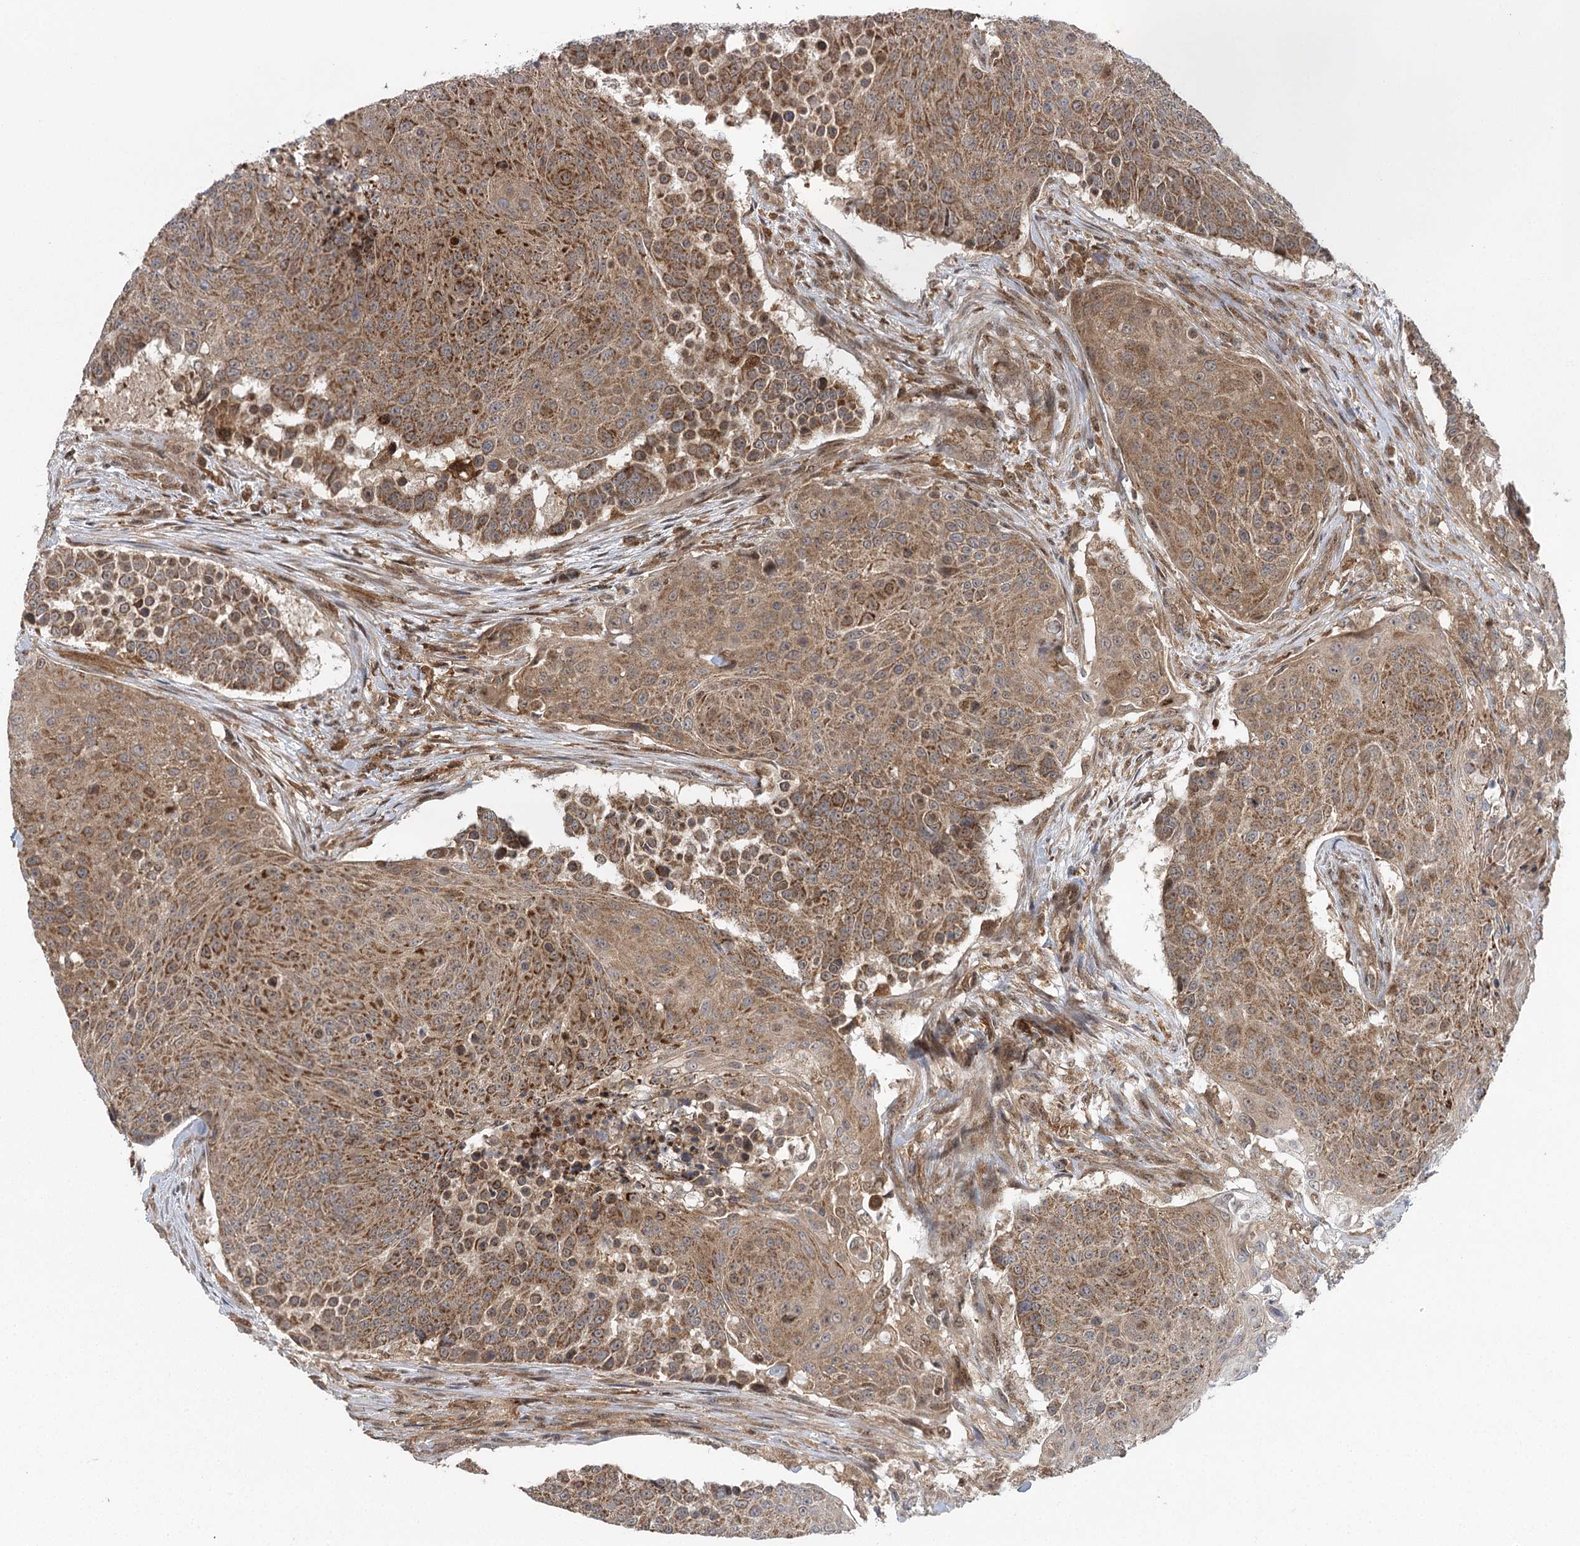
{"staining": {"intensity": "moderate", "quantity": ">75%", "location": "cytoplasmic/membranous"}, "tissue": "urothelial cancer", "cell_type": "Tumor cells", "image_type": "cancer", "snomed": [{"axis": "morphology", "description": "Urothelial carcinoma, High grade"}, {"axis": "topography", "description": "Urinary bladder"}], "caption": "Urothelial carcinoma (high-grade) stained for a protein (brown) reveals moderate cytoplasmic/membranous positive positivity in approximately >75% of tumor cells.", "gene": "C12orf4", "patient": {"sex": "female", "age": 63}}